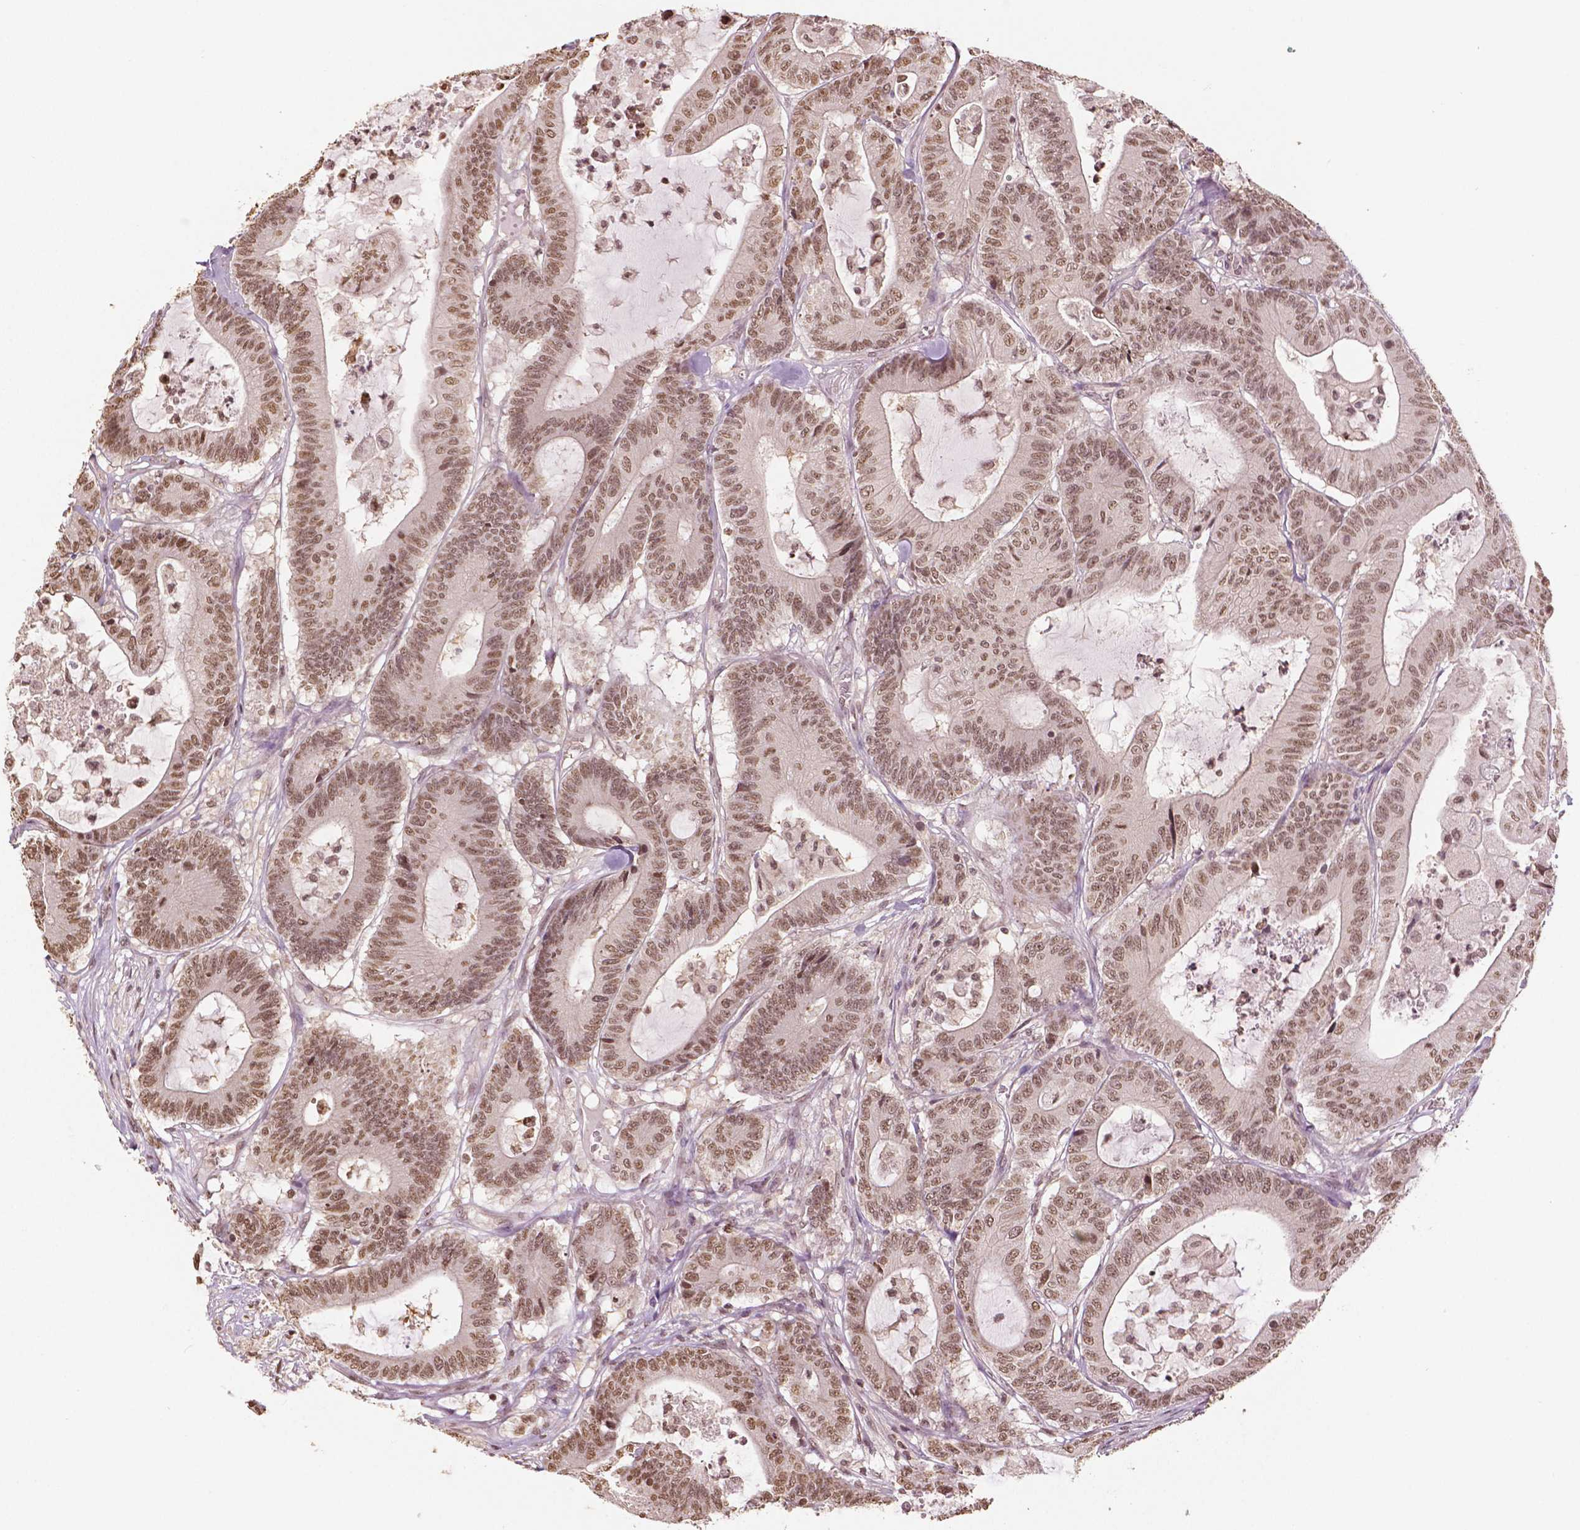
{"staining": {"intensity": "moderate", "quantity": ">75%", "location": "nuclear"}, "tissue": "colorectal cancer", "cell_type": "Tumor cells", "image_type": "cancer", "snomed": [{"axis": "morphology", "description": "Adenocarcinoma, NOS"}, {"axis": "topography", "description": "Colon"}], "caption": "Immunohistochemistry (IHC) image of human colorectal cancer stained for a protein (brown), which exhibits medium levels of moderate nuclear positivity in approximately >75% of tumor cells.", "gene": "DEK", "patient": {"sex": "female", "age": 84}}